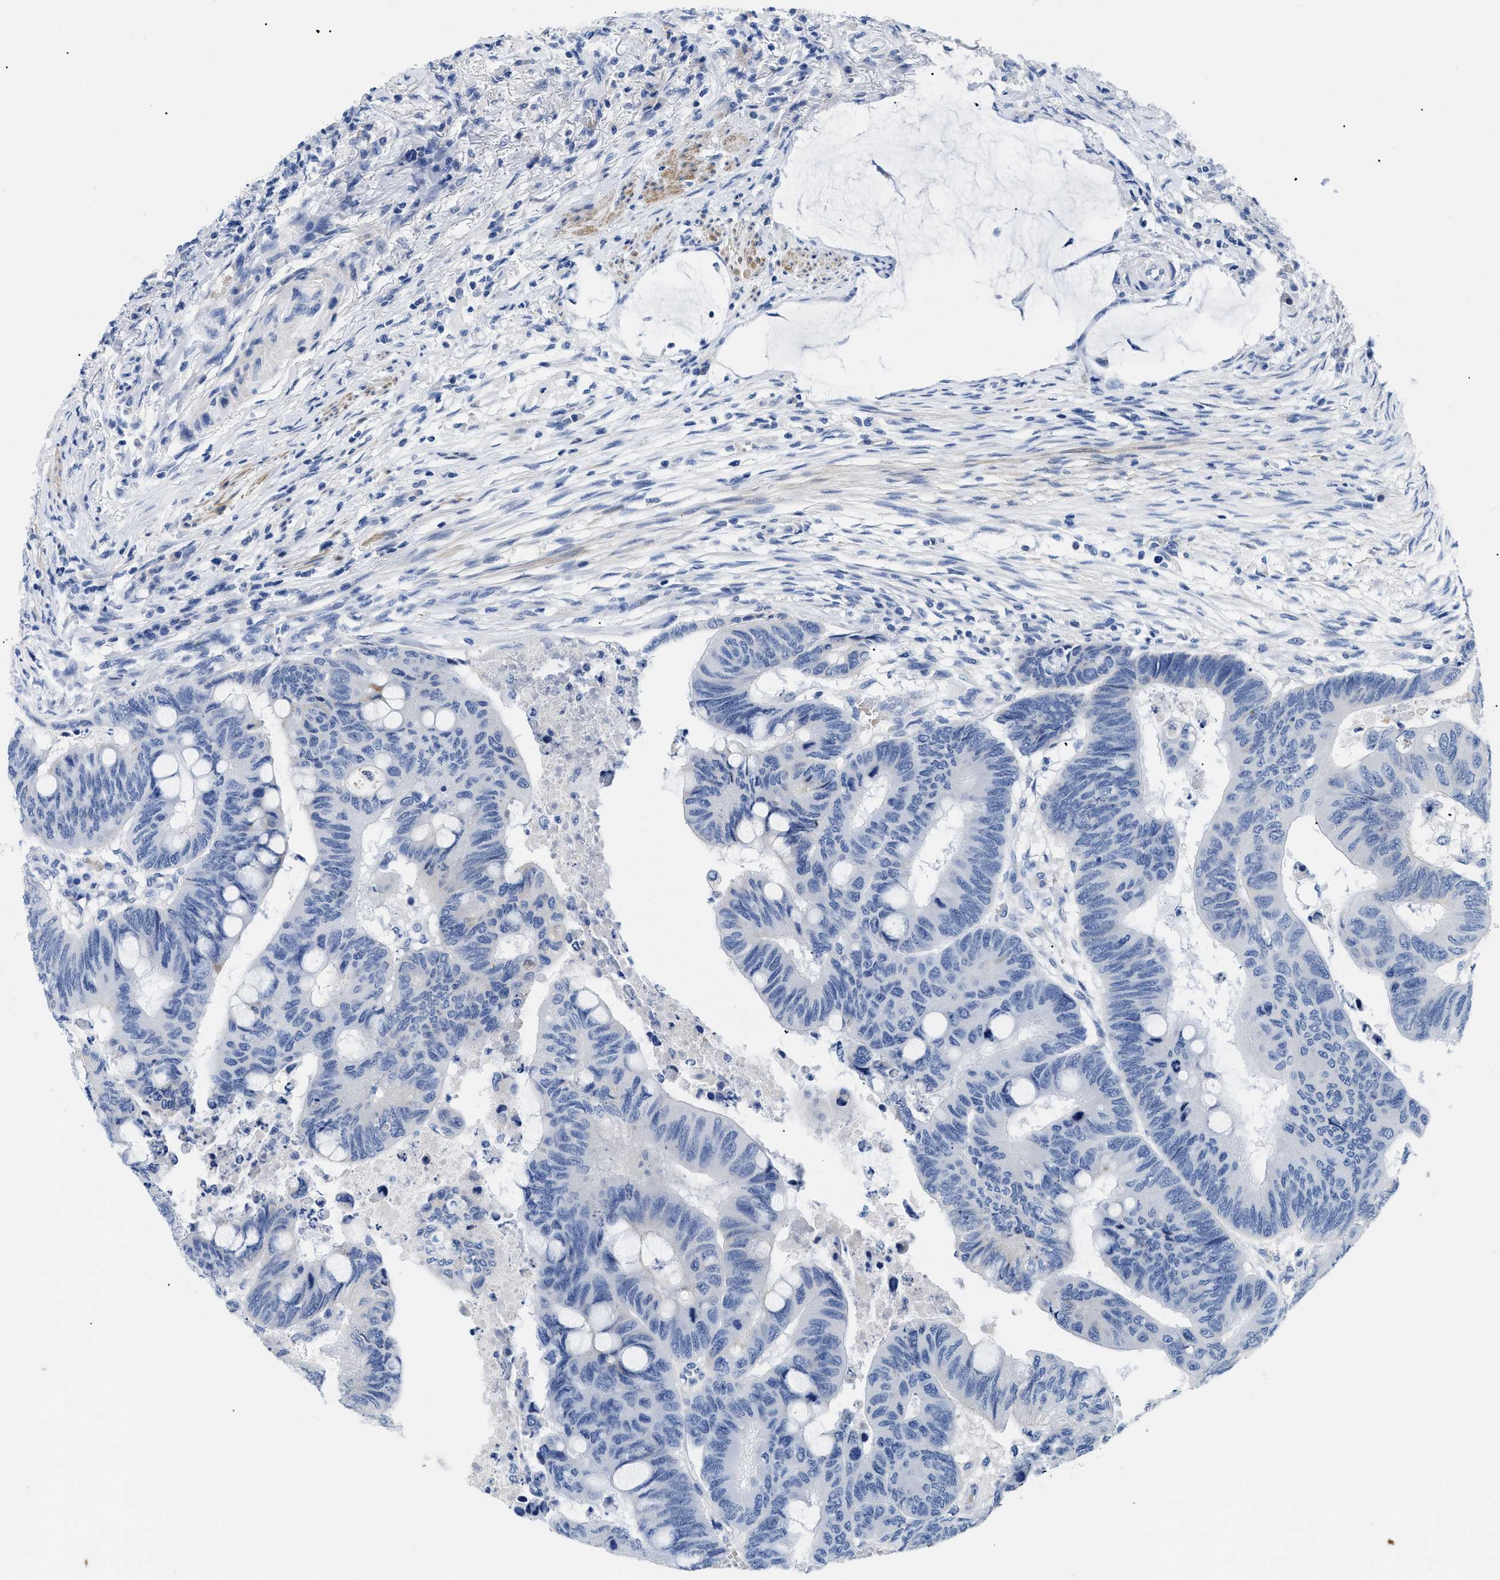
{"staining": {"intensity": "negative", "quantity": "none", "location": "none"}, "tissue": "colorectal cancer", "cell_type": "Tumor cells", "image_type": "cancer", "snomed": [{"axis": "morphology", "description": "Normal tissue, NOS"}, {"axis": "morphology", "description": "Adenocarcinoma, NOS"}, {"axis": "topography", "description": "Rectum"}, {"axis": "topography", "description": "Peripheral nerve tissue"}], "caption": "Immunohistochemical staining of human colorectal cancer displays no significant expression in tumor cells.", "gene": "TMEM68", "patient": {"sex": "male", "age": 92}}